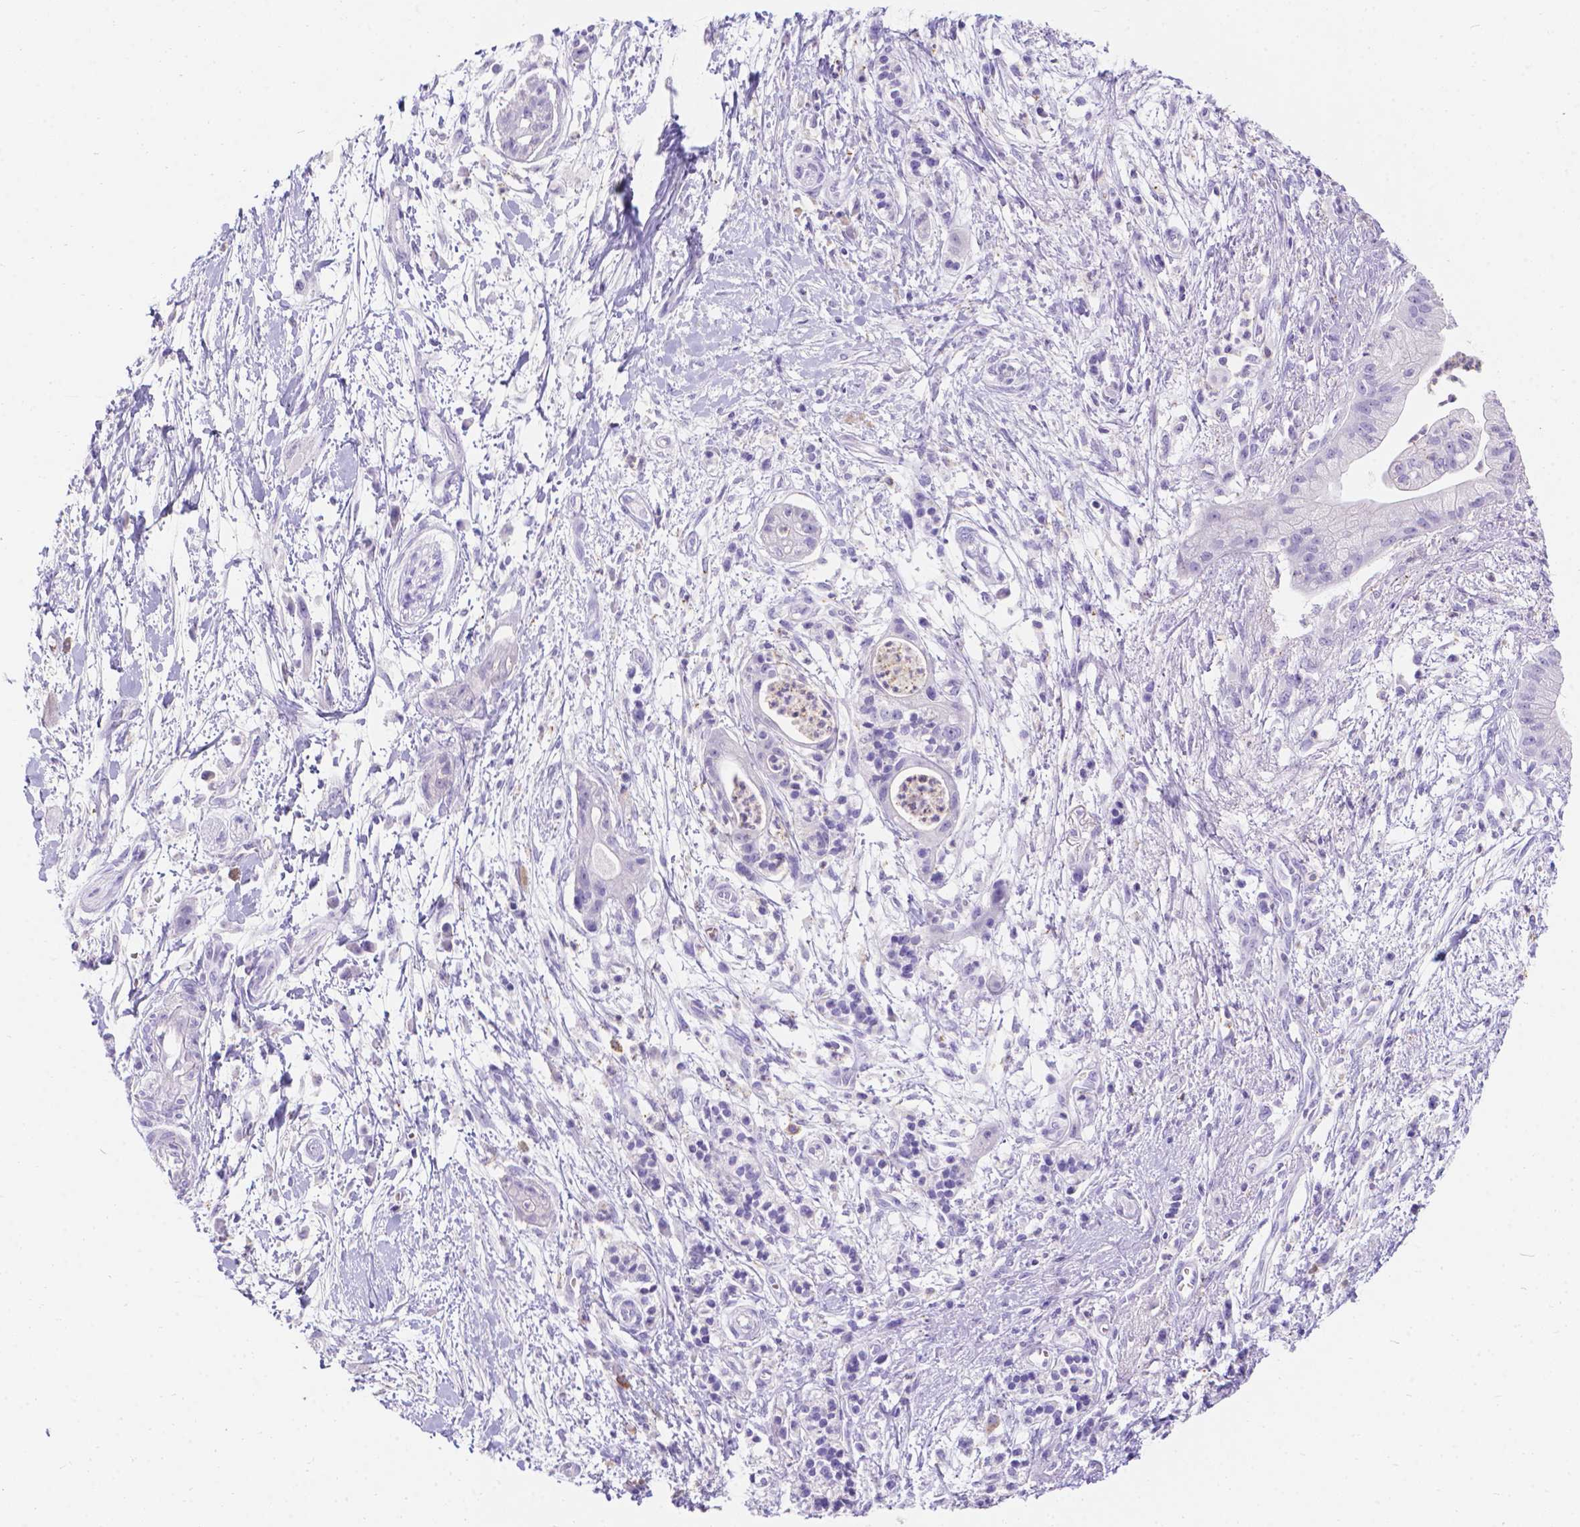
{"staining": {"intensity": "negative", "quantity": "none", "location": "none"}, "tissue": "pancreatic cancer", "cell_type": "Tumor cells", "image_type": "cancer", "snomed": [{"axis": "morphology", "description": "Normal tissue, NOS"}, {"axis": "morphology", "description": "Adenocarcinoma, NOS"}, {"axis": "topography", "description": "Lymph node"}, {"axis": "topography", "description": "Pancreas"}], "caption": "Human pancreatic cancer stained for a protein using immunohistochemistry (IHC) exhibits no positivity in tumor cells.", "gene": "GNRHR", "patient": {"sex": "female", "age": 58}}